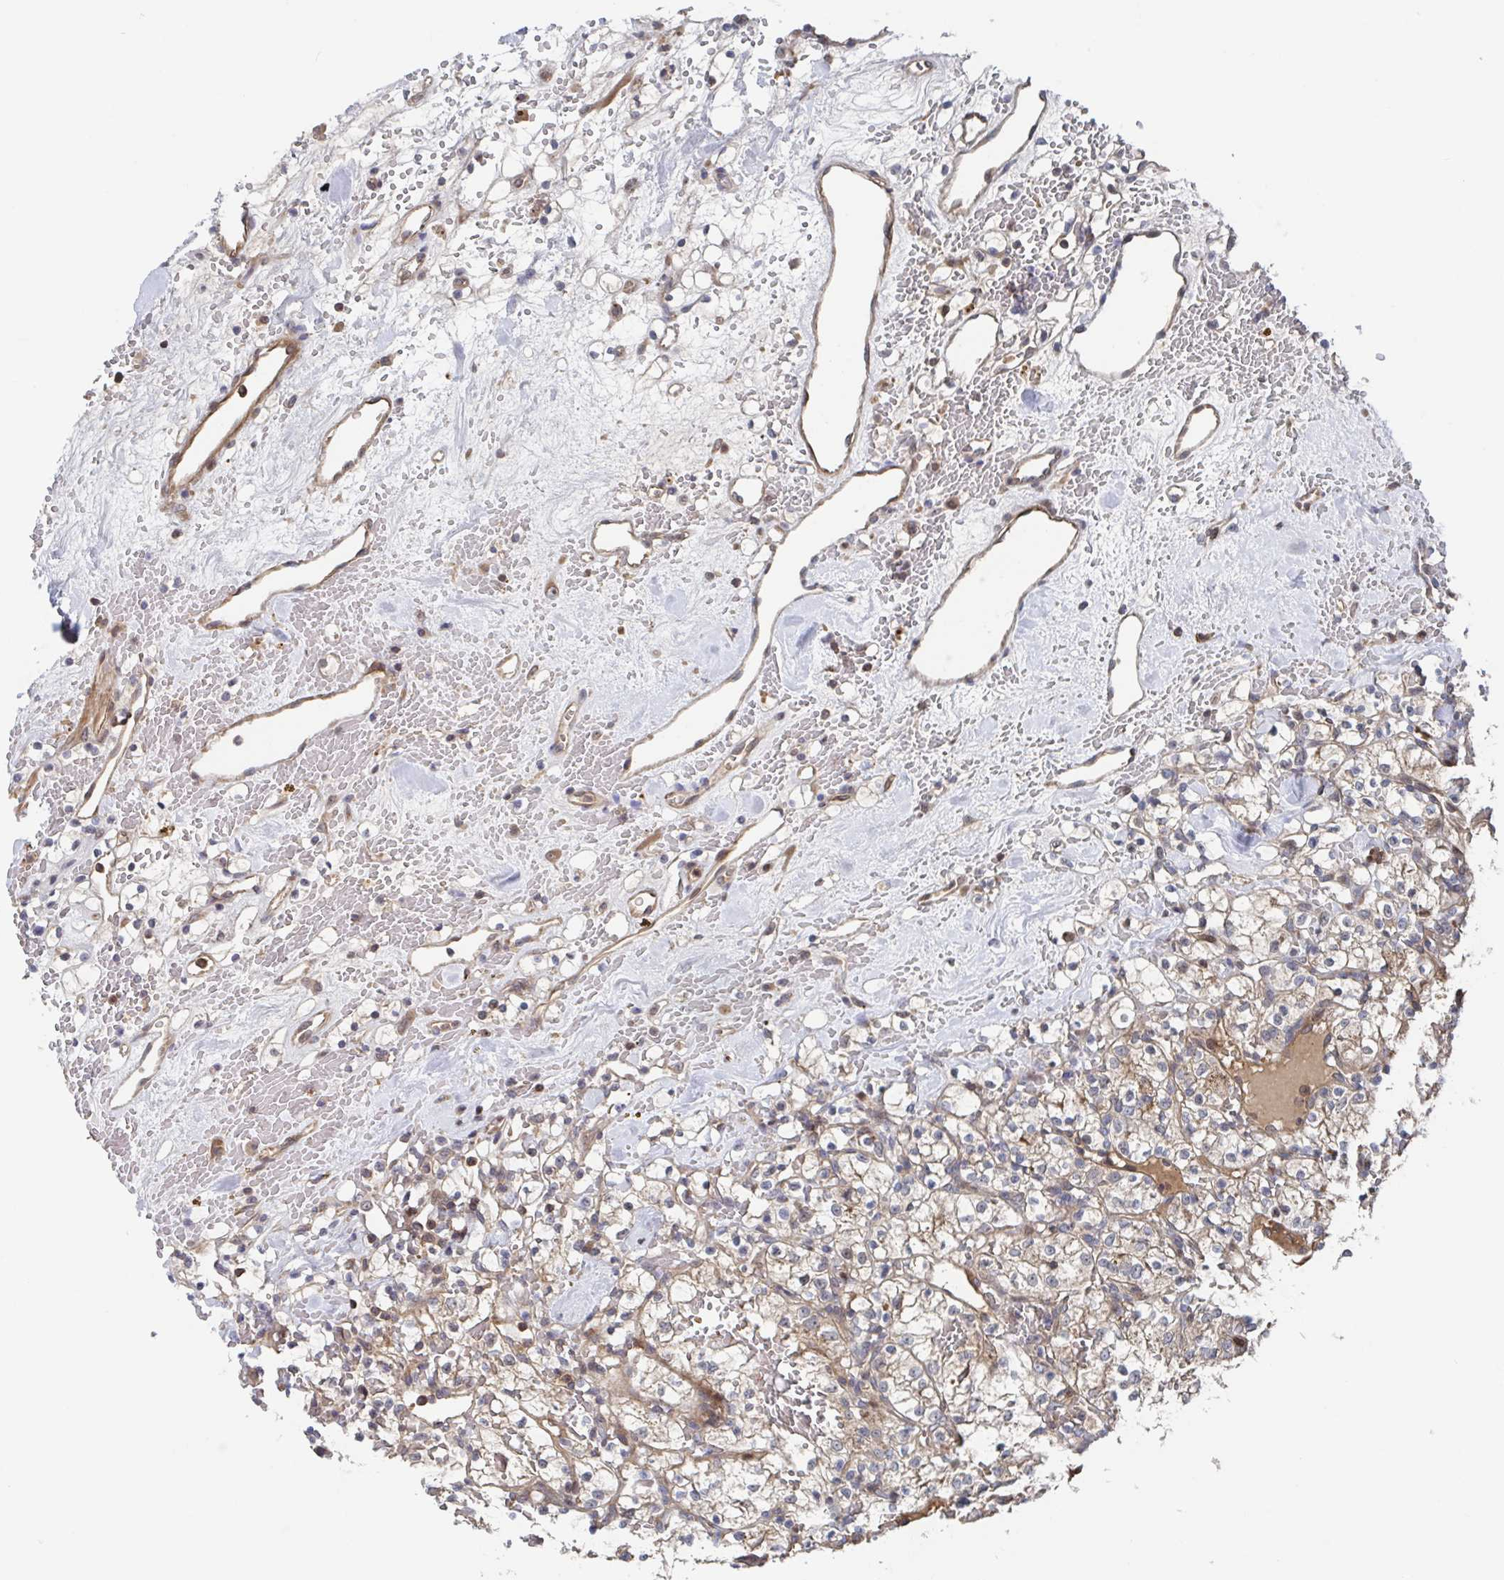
{"staining": {"intensity": "negative", "quantity": "none", "location": "none"}, "tissue": "renal cancer", "cell_type": "Tumor cells", "image_type": "cancer", "snomed": [{"axis": "morphology", "description": "Adenocarcinoma, NOS"}, {"axis": "topography", "description": "Kidney"}], "caption": "Immunohistochemistry (IHC) micrograph of renal adenocarcinoma stained for a protein (brown), which displays no staining in tumor cells.", "gene": "DHRS12", "patient": {"sex": "female", "age": 60}}